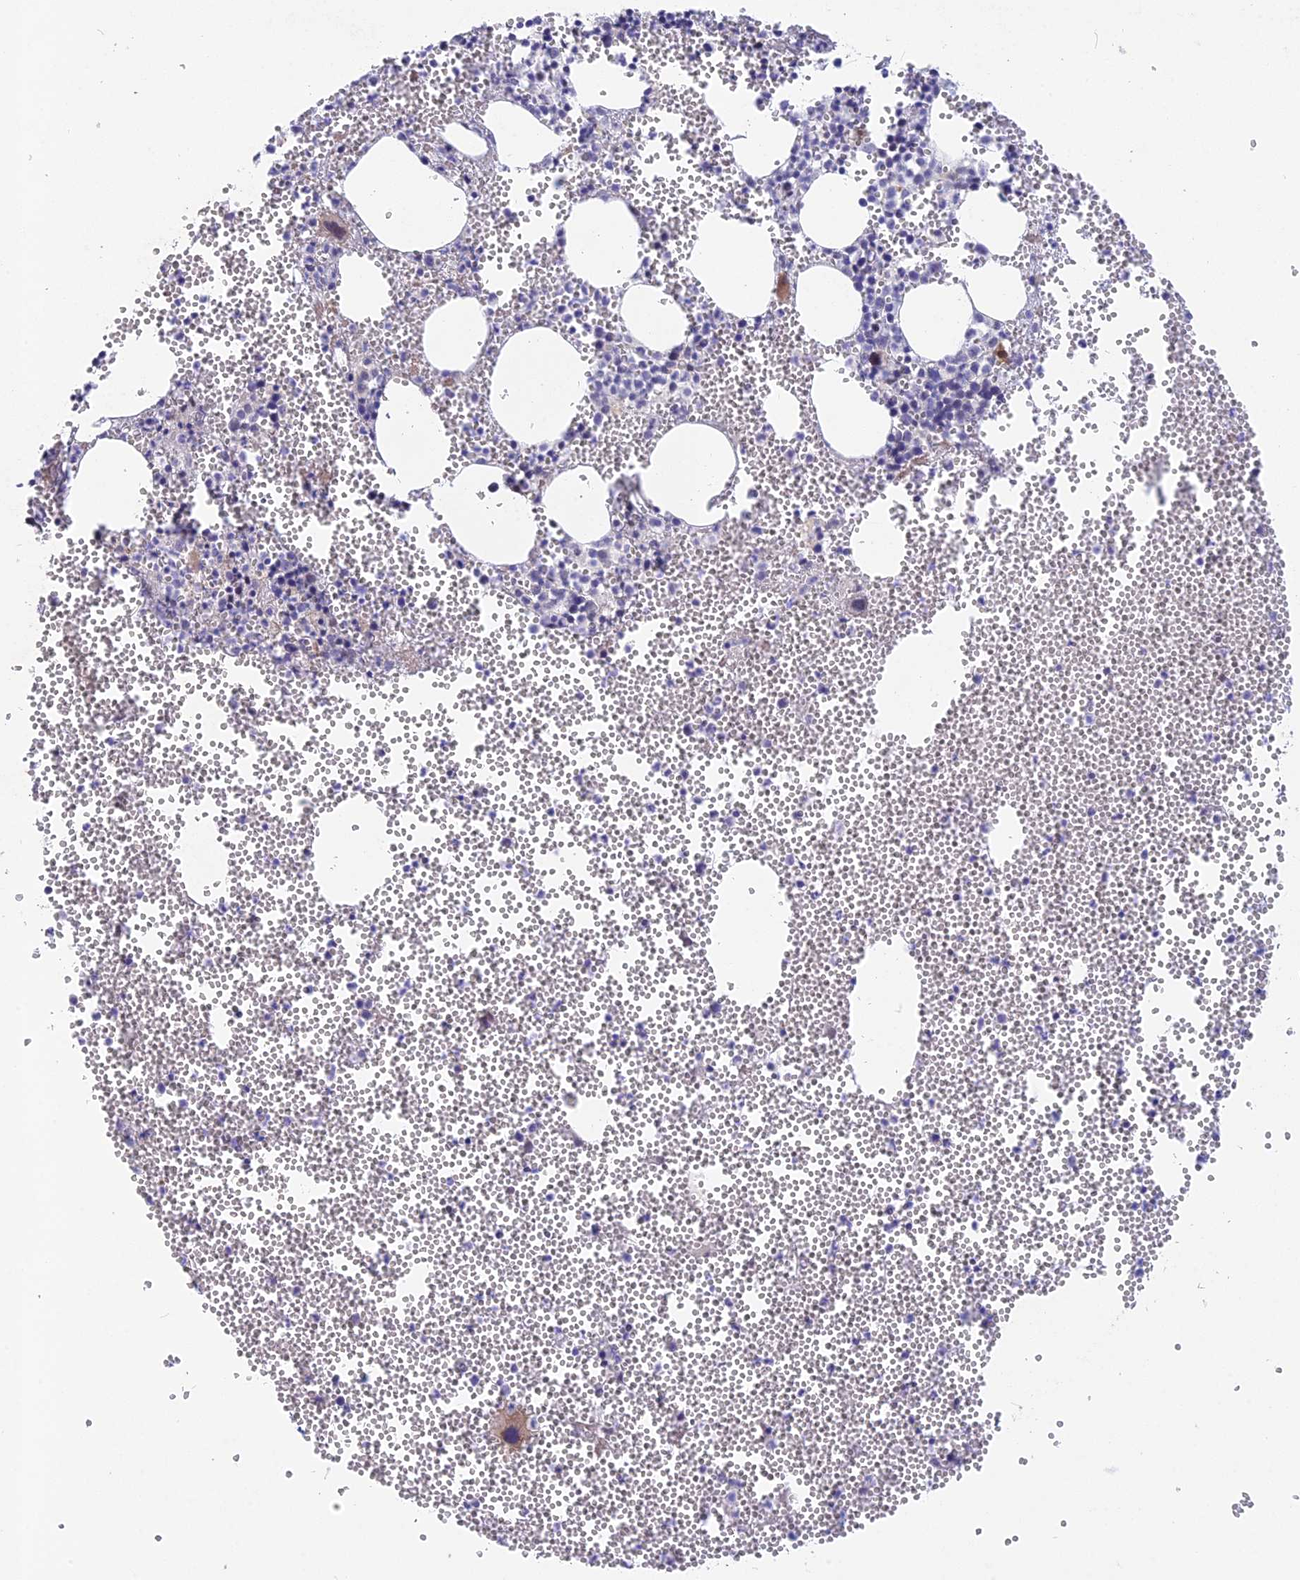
{"staining": {"intensity": "moderate", "quantity": "<25%", "location": "cytoplasmic/membranous"}, "tissue": "bone marrow", "cell_type": "Hematopoietic cells", "image_type": "normal", "snomed": [{"axis": "morphology", "description": "Normal tissue, NOS"}, {"axis": "topography", "description": "Bone marrow"}], "caption": "DAB (3,3'-diaminobenzidine) immunohistochemical staining of normal human bone marrow demonstrates moderate cytoplasmic/membranous protein staining in approximately <25% of hematopoietic cells. (Brightfield microscopy of DAB IHC at high magnification).", "gene": "CCDC154", "patient": {"sex": "female", "age": 77}}